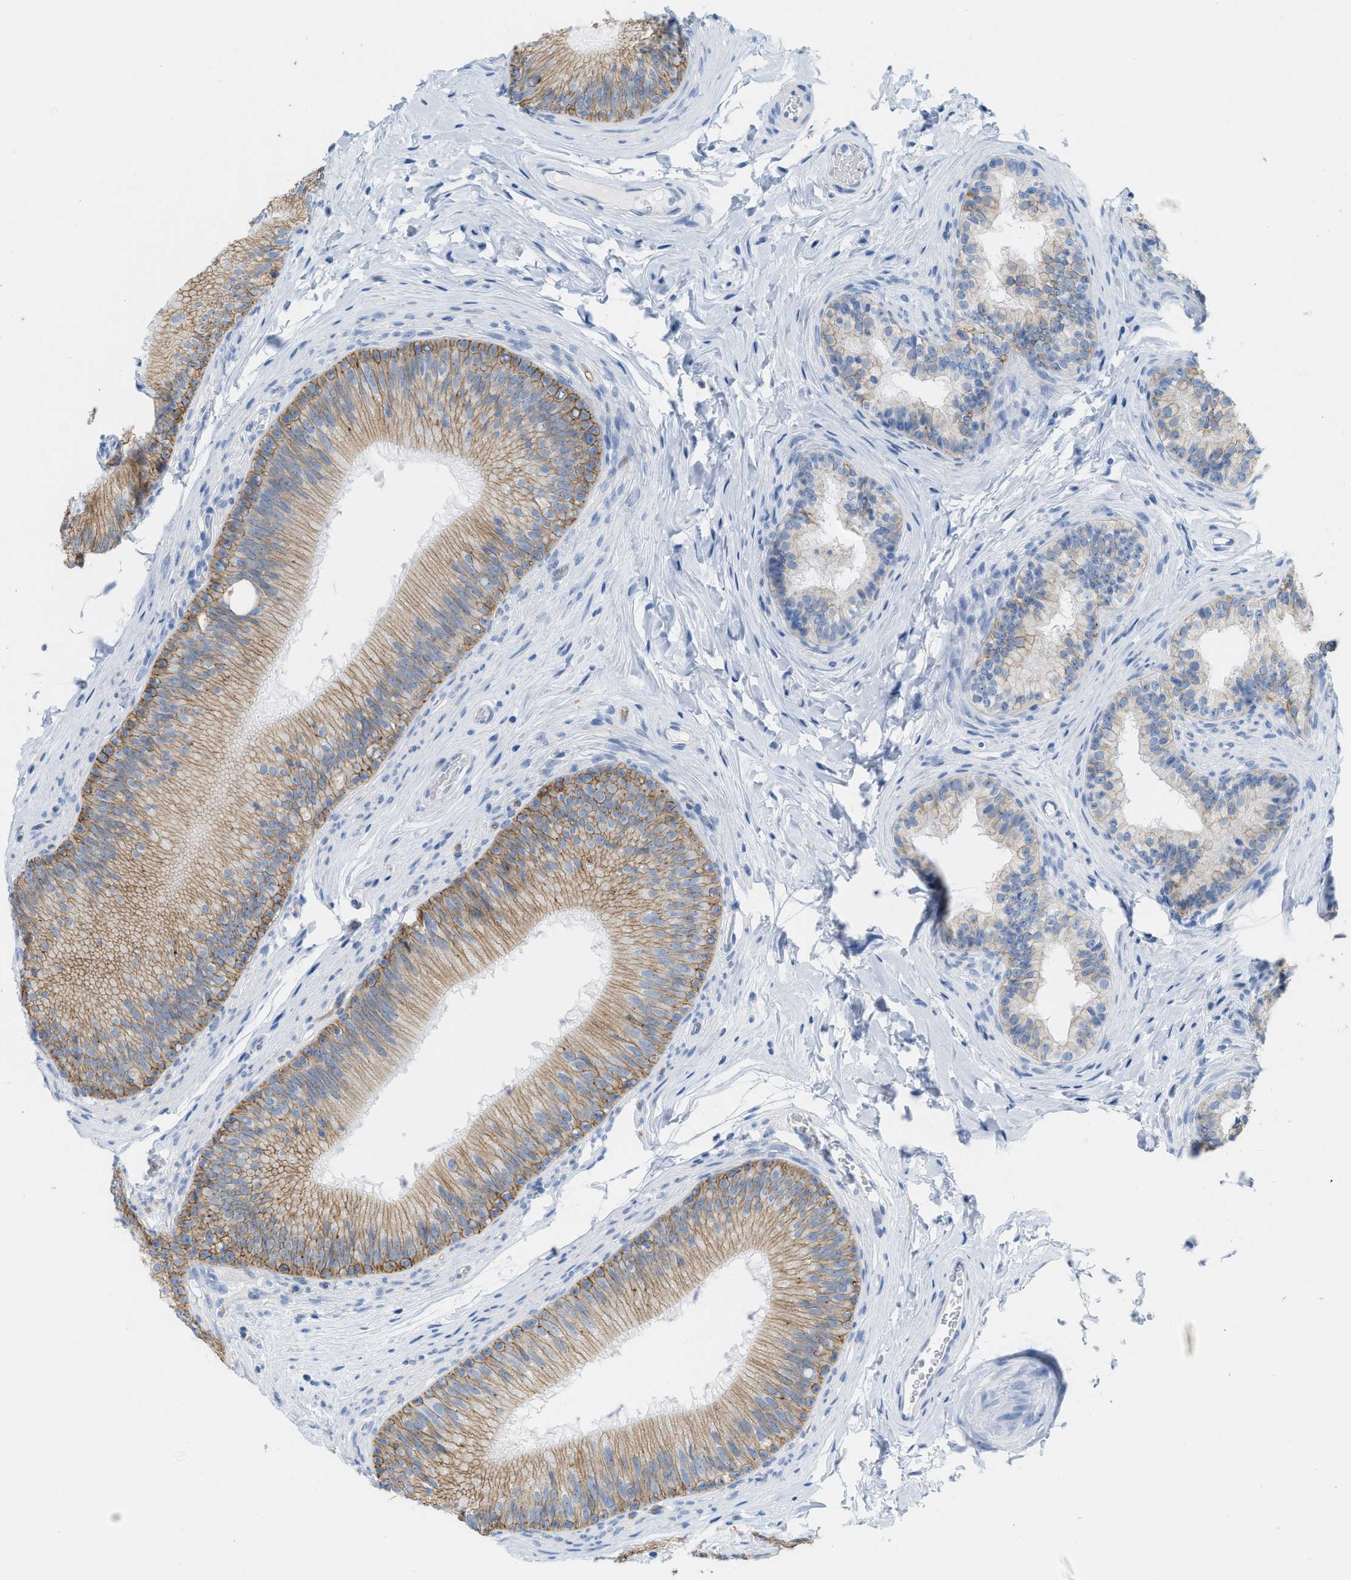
{"staining": {"intensity": "moderate", "quantity": "25%-75%", "location": "cytoplasmic/membranous"}, "tissue": "epididymis", "cell_type": "Glandular cells", "image_type": "normal", "snomed": [{"axis": "morphology", "description": "Normal tissue, NOS"}, {"axis": "topography", "description": "Testis"}, {"axis": "topography", "description": "Epididymis"}], "caption": "An image showing moderate cytoplasmic/membranous staining in about 25%-75% of glandular cells in benign epididymis, as visualized by brown immunohistochemical staining.", "gene": "SLC3A2", "patient": {"sex": "male", "age": 36}}